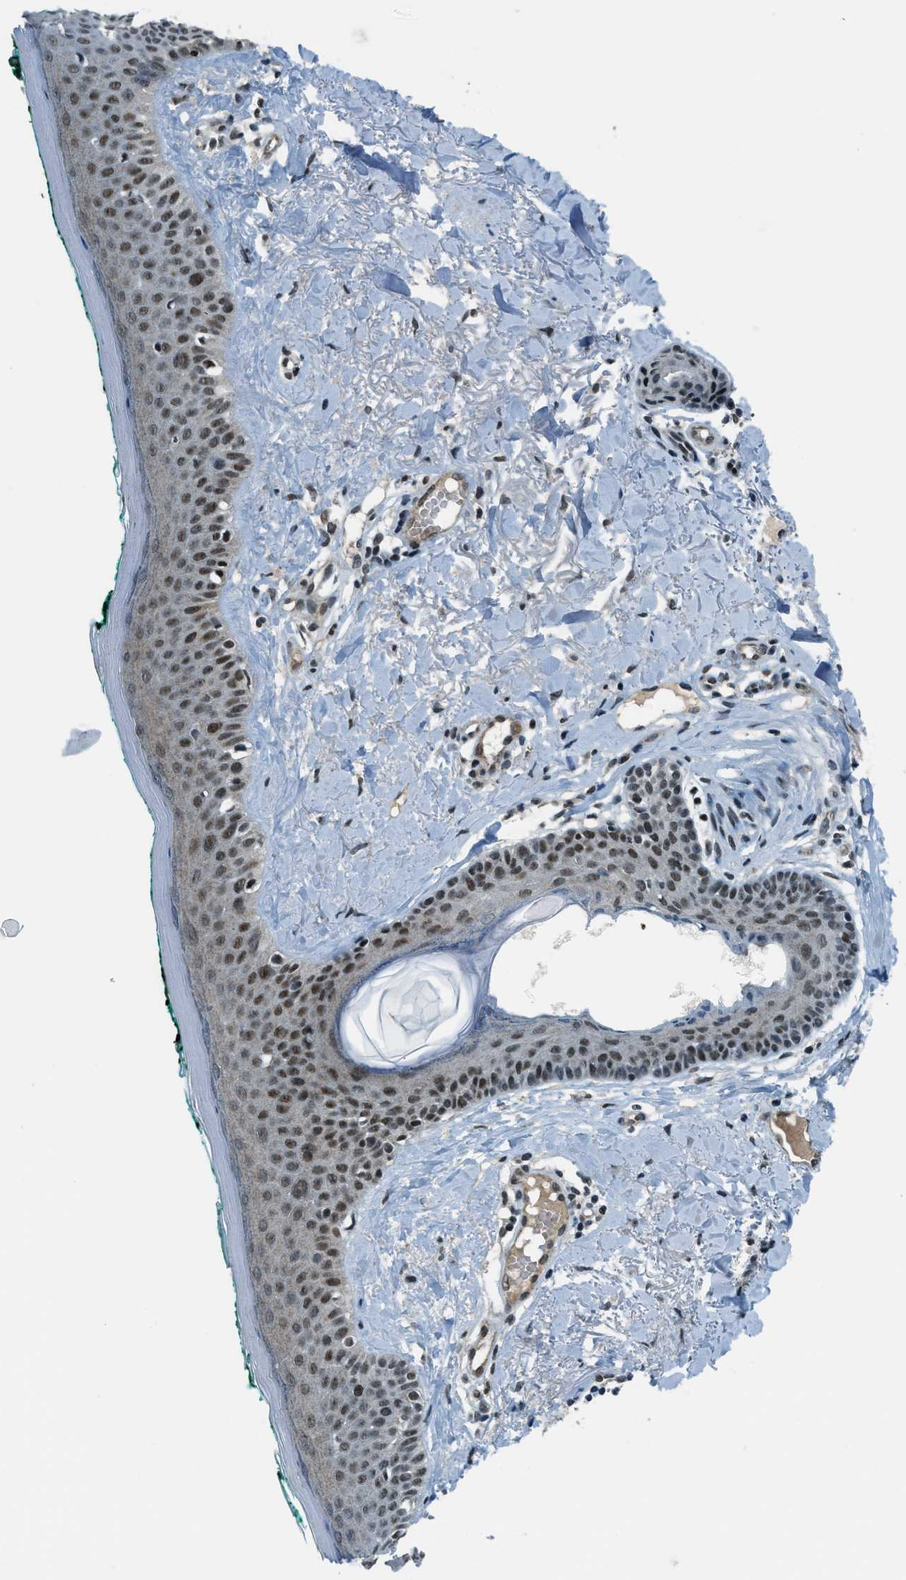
{"staining": {"intensity": "moderate", "quantity": ">75%", "location": "nuclear"}, "tissue": "skin cancer", "cell_type": "Tumor cells", "image_type": "cancer", "snomed": [{"axis": "morphology", "description": "Basal cell carcinoma"}, {"axis": "topography", "description": "Skin"}], "caption": "Protein expression by immunohistochemistry (IHC) reveals moderate nuclear expression in approximately >75% of tumor cells in skin cancer (basal cell carcinoma). The staining was performed using DAB, with brown indicating positive protein expression. Nuclei are stained blue with hematoxylin.", "gene": "KLF6", "patient": {"sex": "male", "age": 43}}